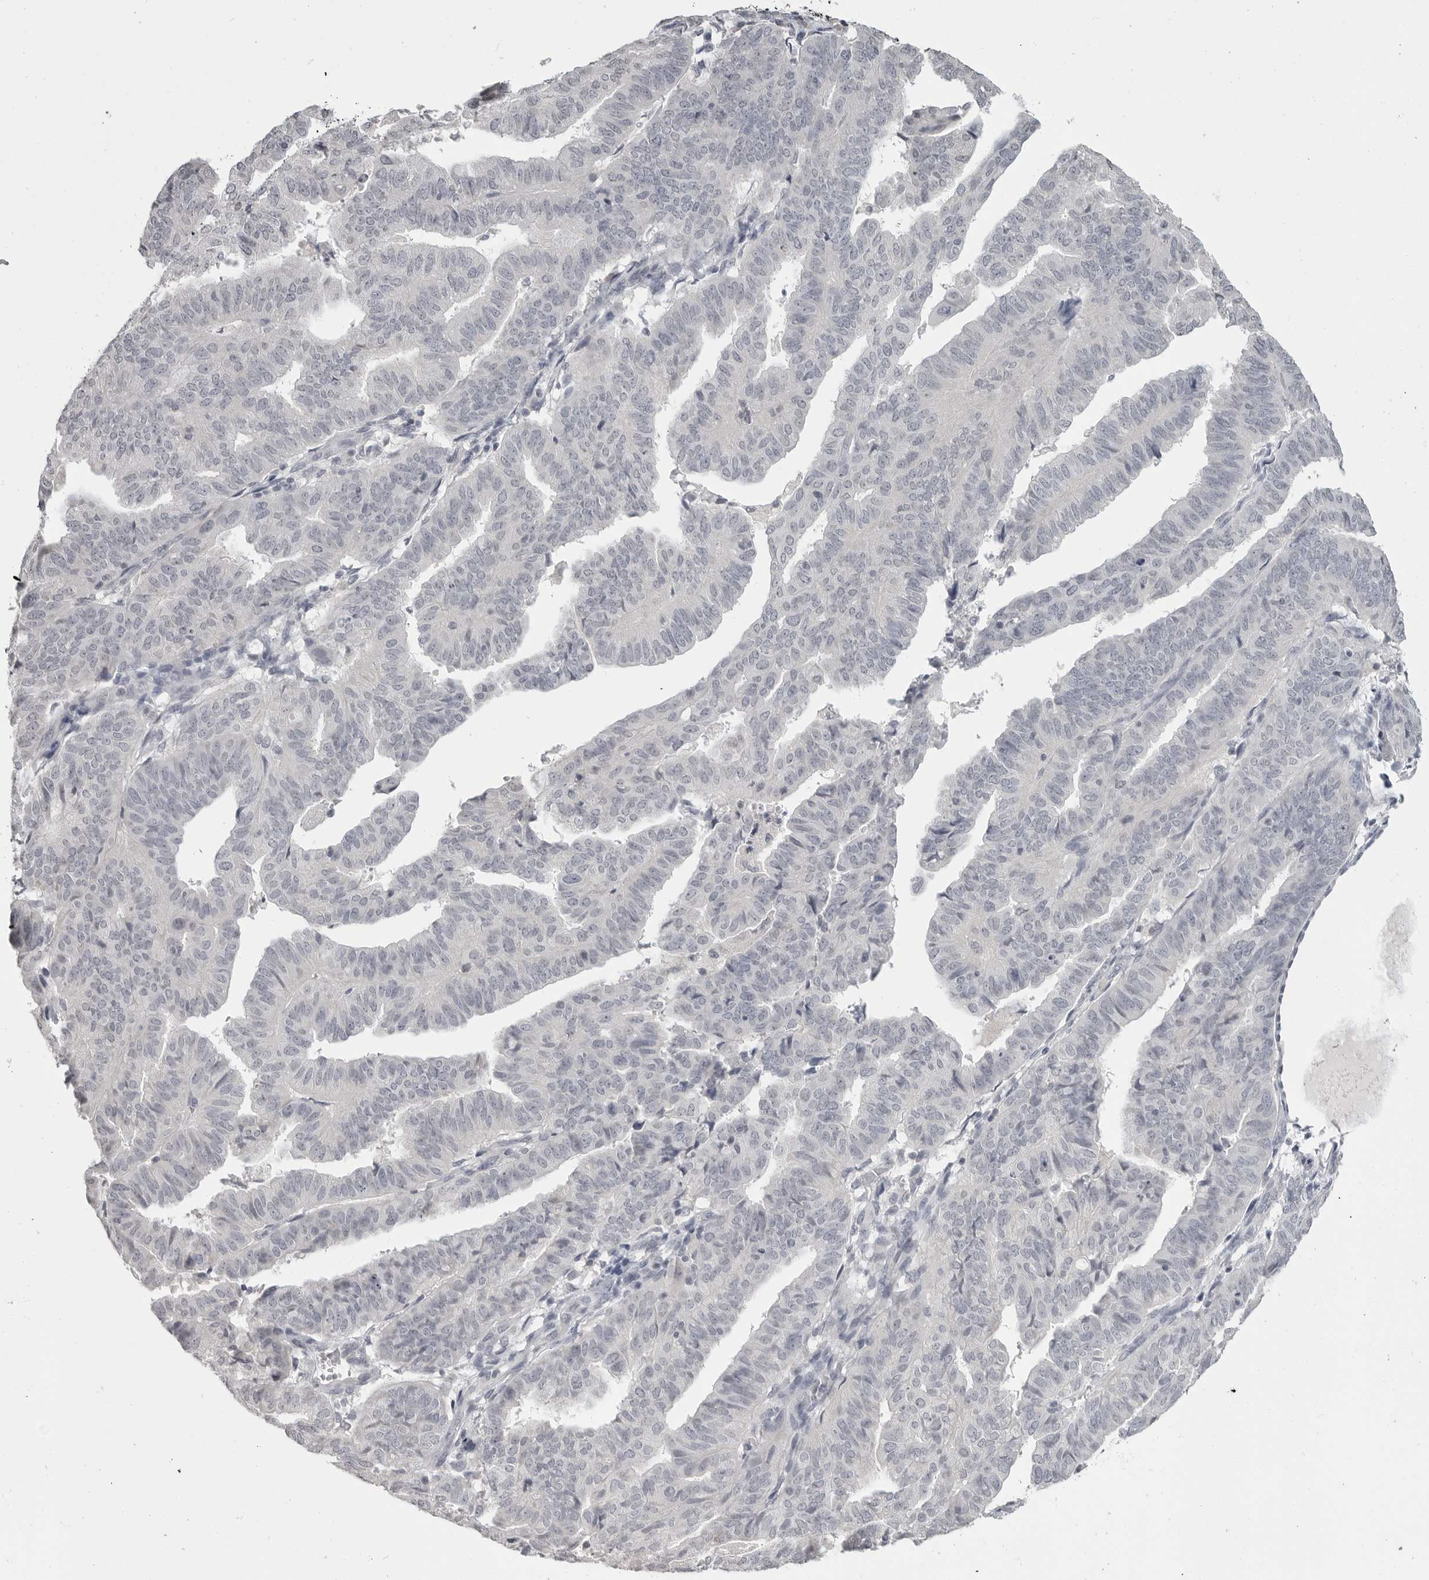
{"staining": {"intensity": "negative", "quantity": "none", "location": "none"}, "tissue": "endometrial cancer", "cell_type": "Tumor cells", "image_type": "cancer", "snomed": [{"axis": "morphology", "description": "Adenocarcinoma, NOS"}, {"axis": "topography", "description": "Endometrium"}], "caption": "Endometrial adenocarcinoma was stained to show a protein in brown. There is no significant positivity in tumor cells.", "gene": "PRSS1", "patient": {"sex": "female", "age": 51}}